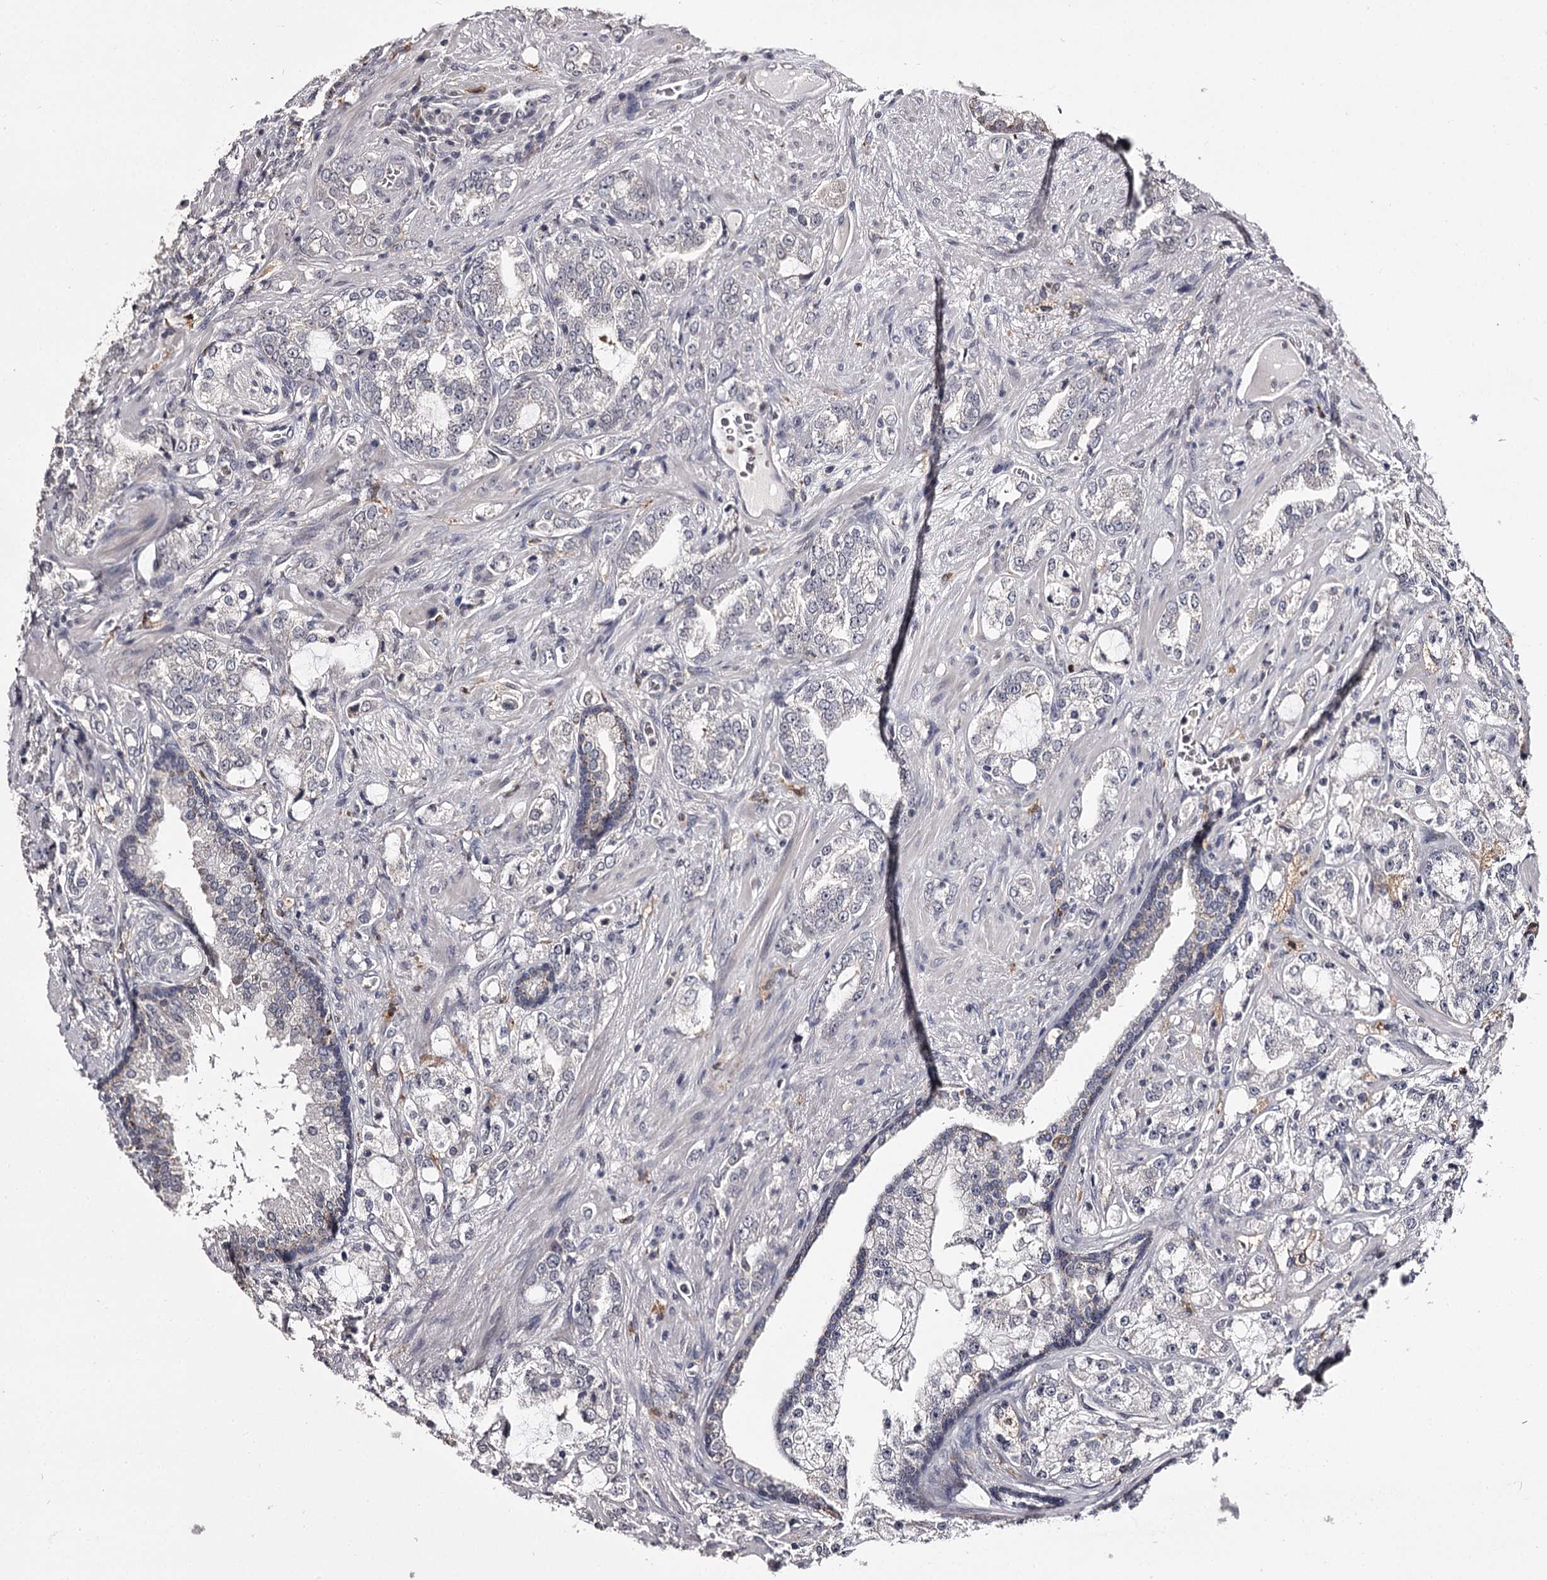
{"staining": {"intensity": "negative", "quantity": "none", "location": "none"}, "tissue": "prostate cancer", "cell_type": "Tumor cells", "image_type": "cancer", "snomed": [{"axis": "morphology", "description": "Adenocarcinoma, High grade"}, {"axis": "topography", "description": "Prostate"}], "caption": "Prostate cancer stained for a protein using IHC reveals no staining tumor cells.", "gene": "SLC32A1", "patient": {"sex": "male", "age": 64}}